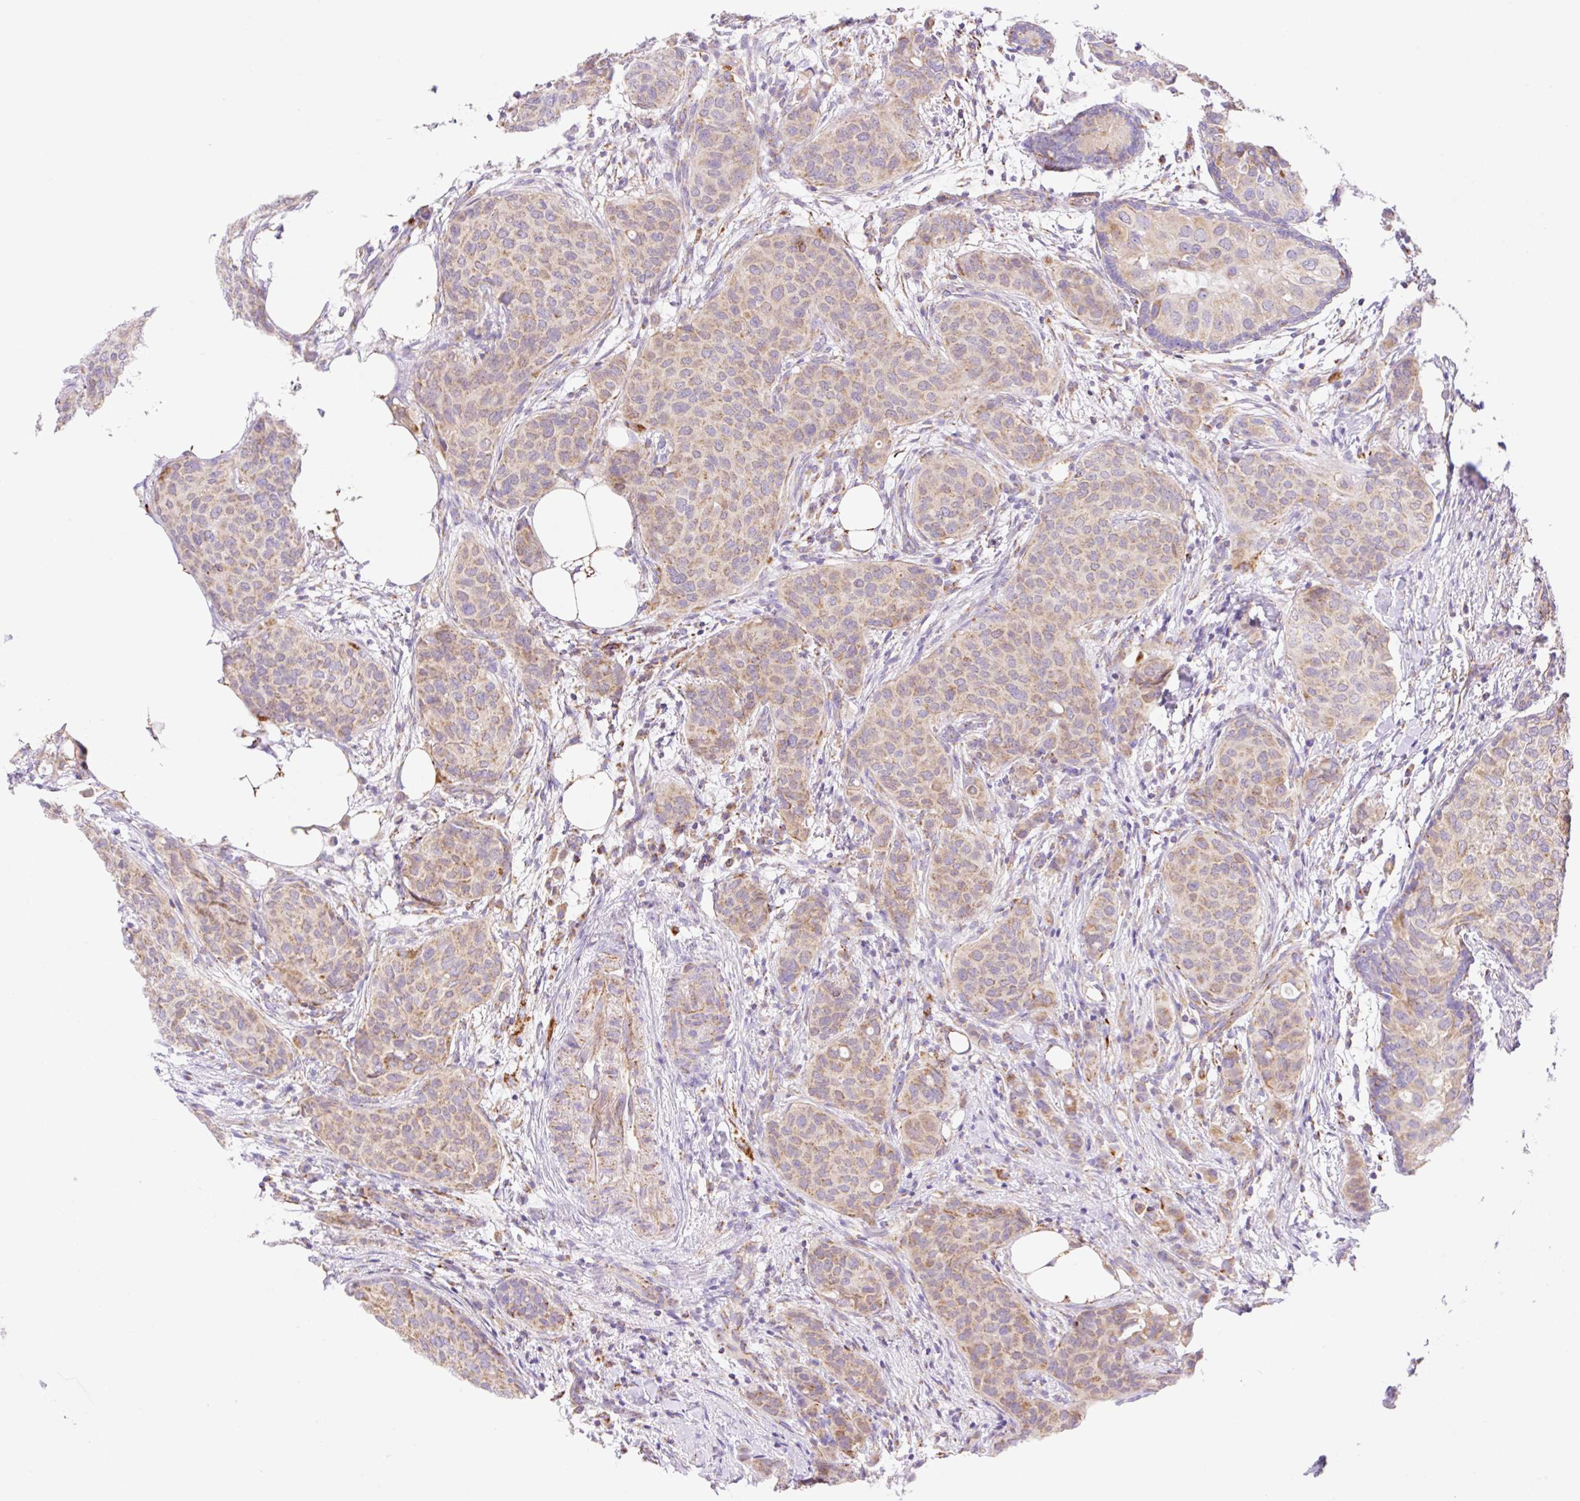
{"staining": {"intensity": "moderate", "quantity": "25%-75%", "location": "cytoplasmic/membranous"}, "tissue": "breast cancer", "cell_type": "Tumor cells", "image_type": "cancer", "snomed": [{"axis": "morphology", "description": "Duct carcinoma"}, {"axis": "topography", "description": "Breast"}], "caption": "This is an image of IHC staining of breast cancer, which shows moderate positivity in the cytoplasmic/membranous of tumor cells.", "gene": "ETNK2", "patient": {"sex": "female", "age": 47}}